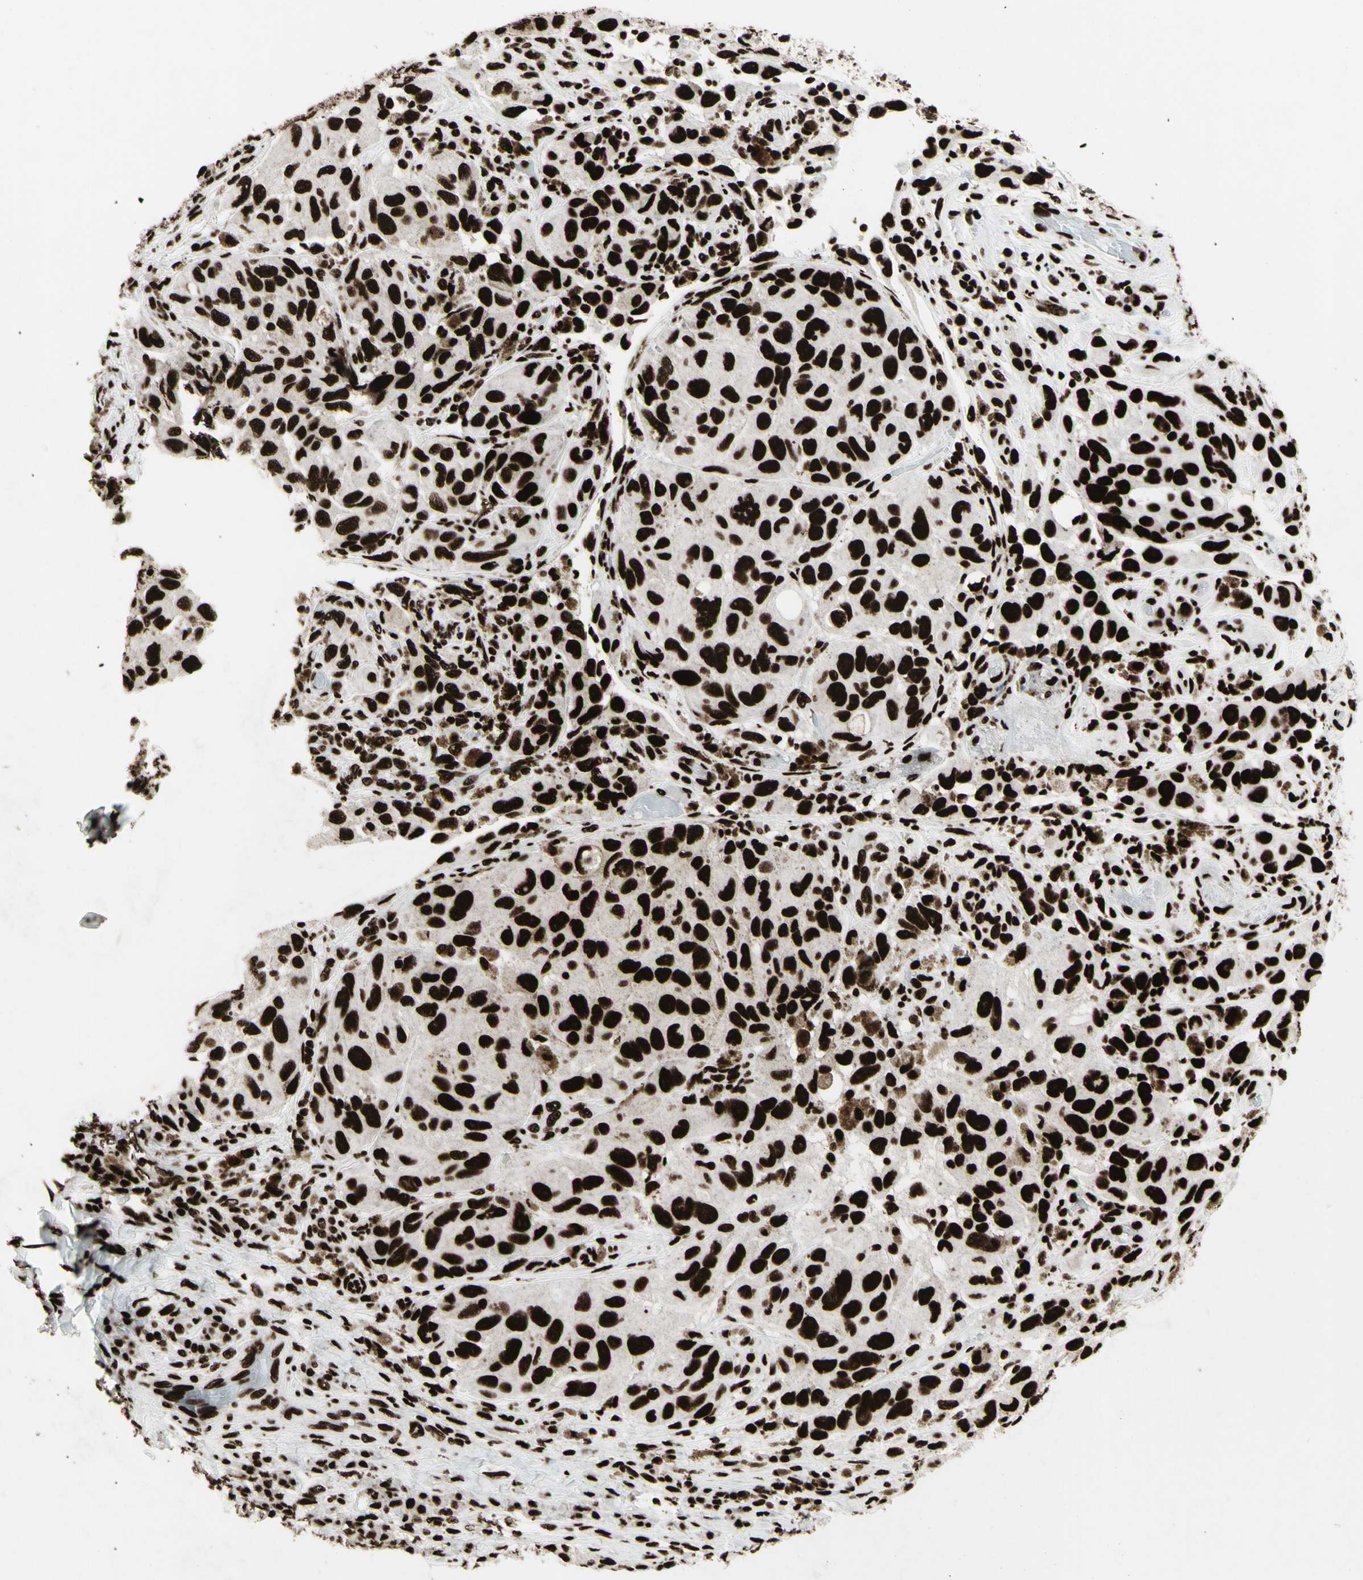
{"staining": {"intensity": "strong", "quantity": ">75%", "location": "nuclear"}, "tissue": "melanoma", "cell_type": "Tumor cells", "image_type": "cancer", "snomed": [{"axis": "morphology", "description": "Malignant melanoma, NOS"}, {"axis": "topography", "description": "Skin"}], "caption": "Melanoma was stained to show a protein in brown. There is high levels of strong nuclear expression in about >75% of tumor cells. The protein is shown in brown color, while the nuclei are stained blue.", "gene": "U2AF2", "patient": {"sex": "female", "age": 73}}